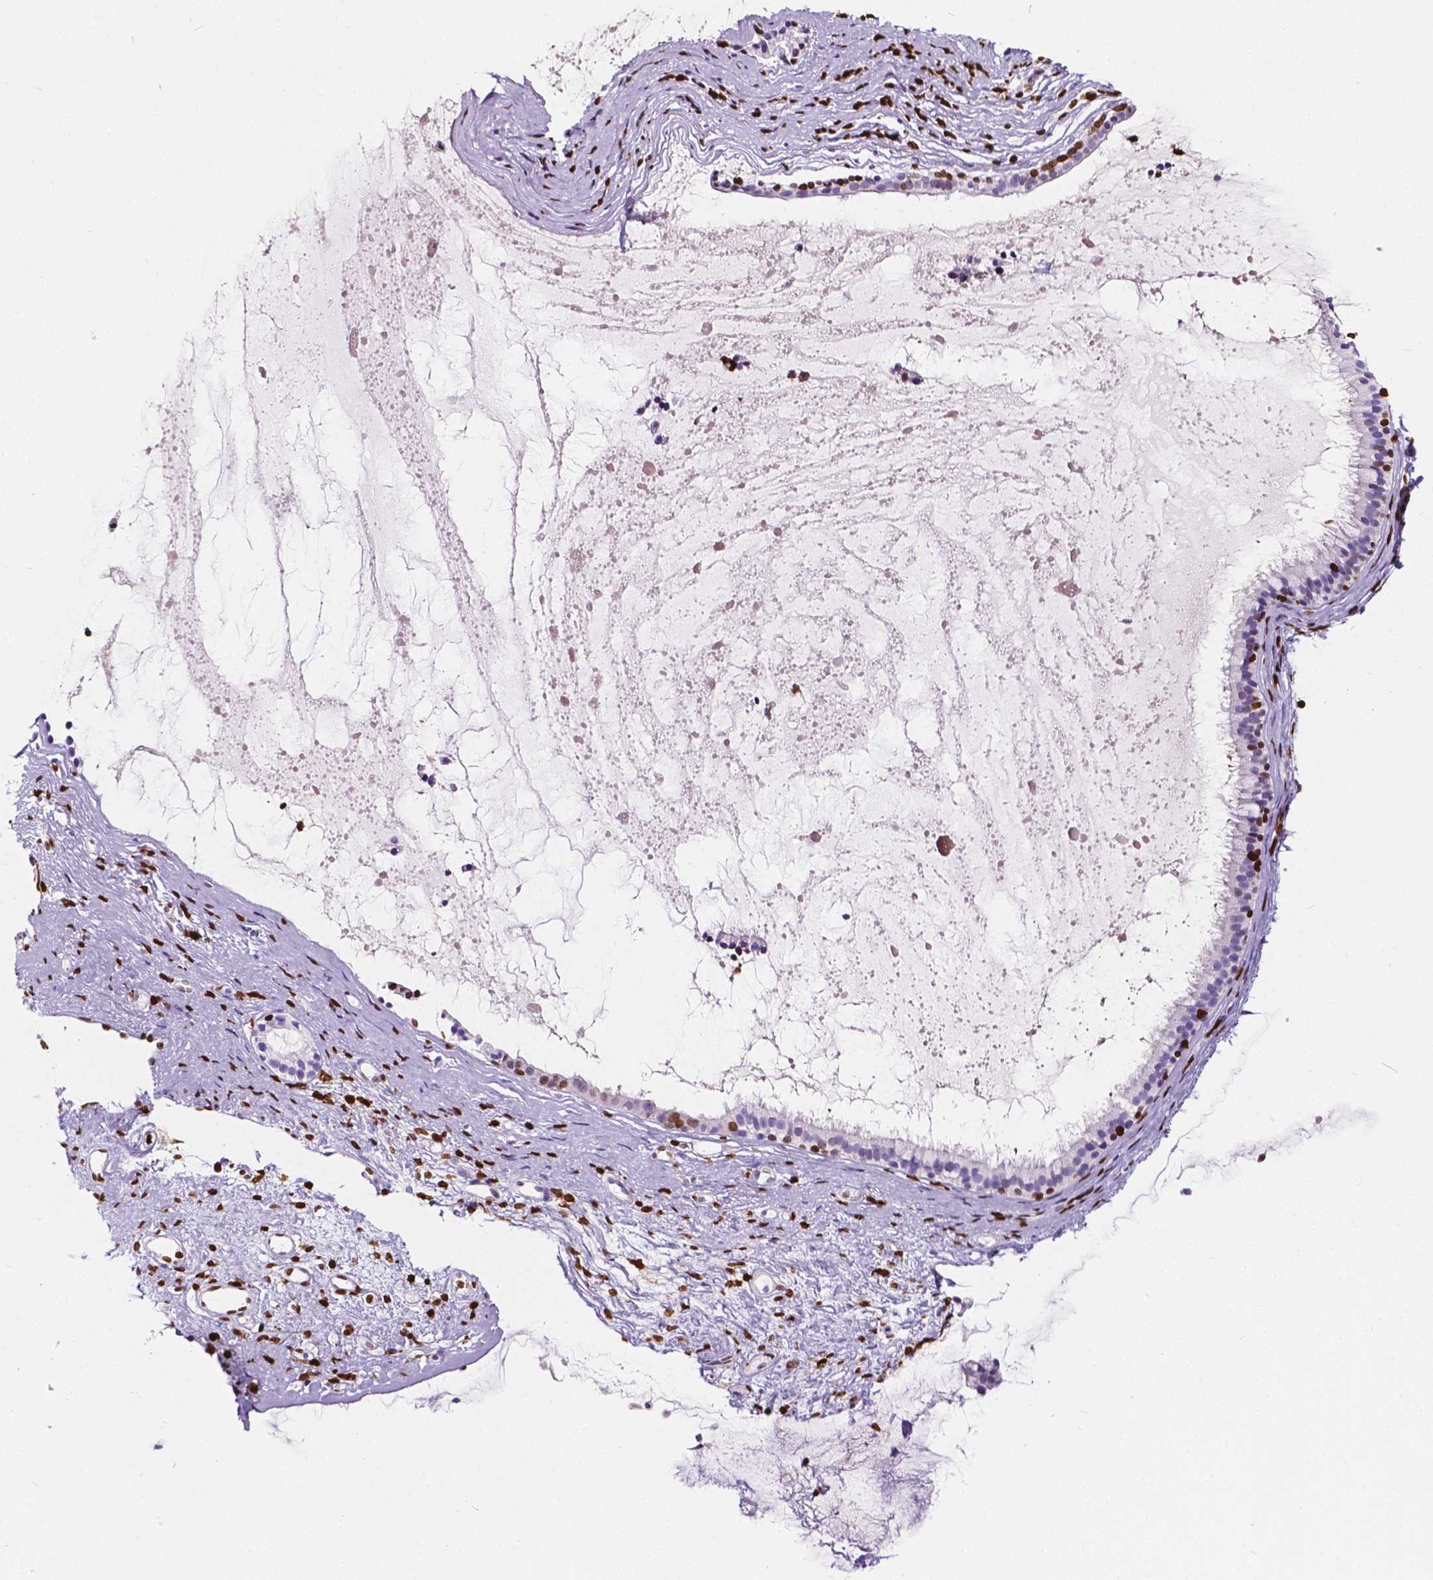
{"staining": {"intensity": "strong", "quantity": "25%-75%", "location": "nuclear"}, "tissue": "nasopharynx", "cell_type": "Respiratory epithelial cells", "image_type": "normal", "snomed": [{"axis": "morphology", "description": "Normal tissue, NOS"}, {"axis": "topography", "description": "Nasopharynx"}], "caption": "Nasopharynx stained with IHC displays strong nuclear expression in approximately 25%-75% of respiratory epithelial cells.", "gene": "CBY3", "patient": {"sex": "male", "age": 77}}